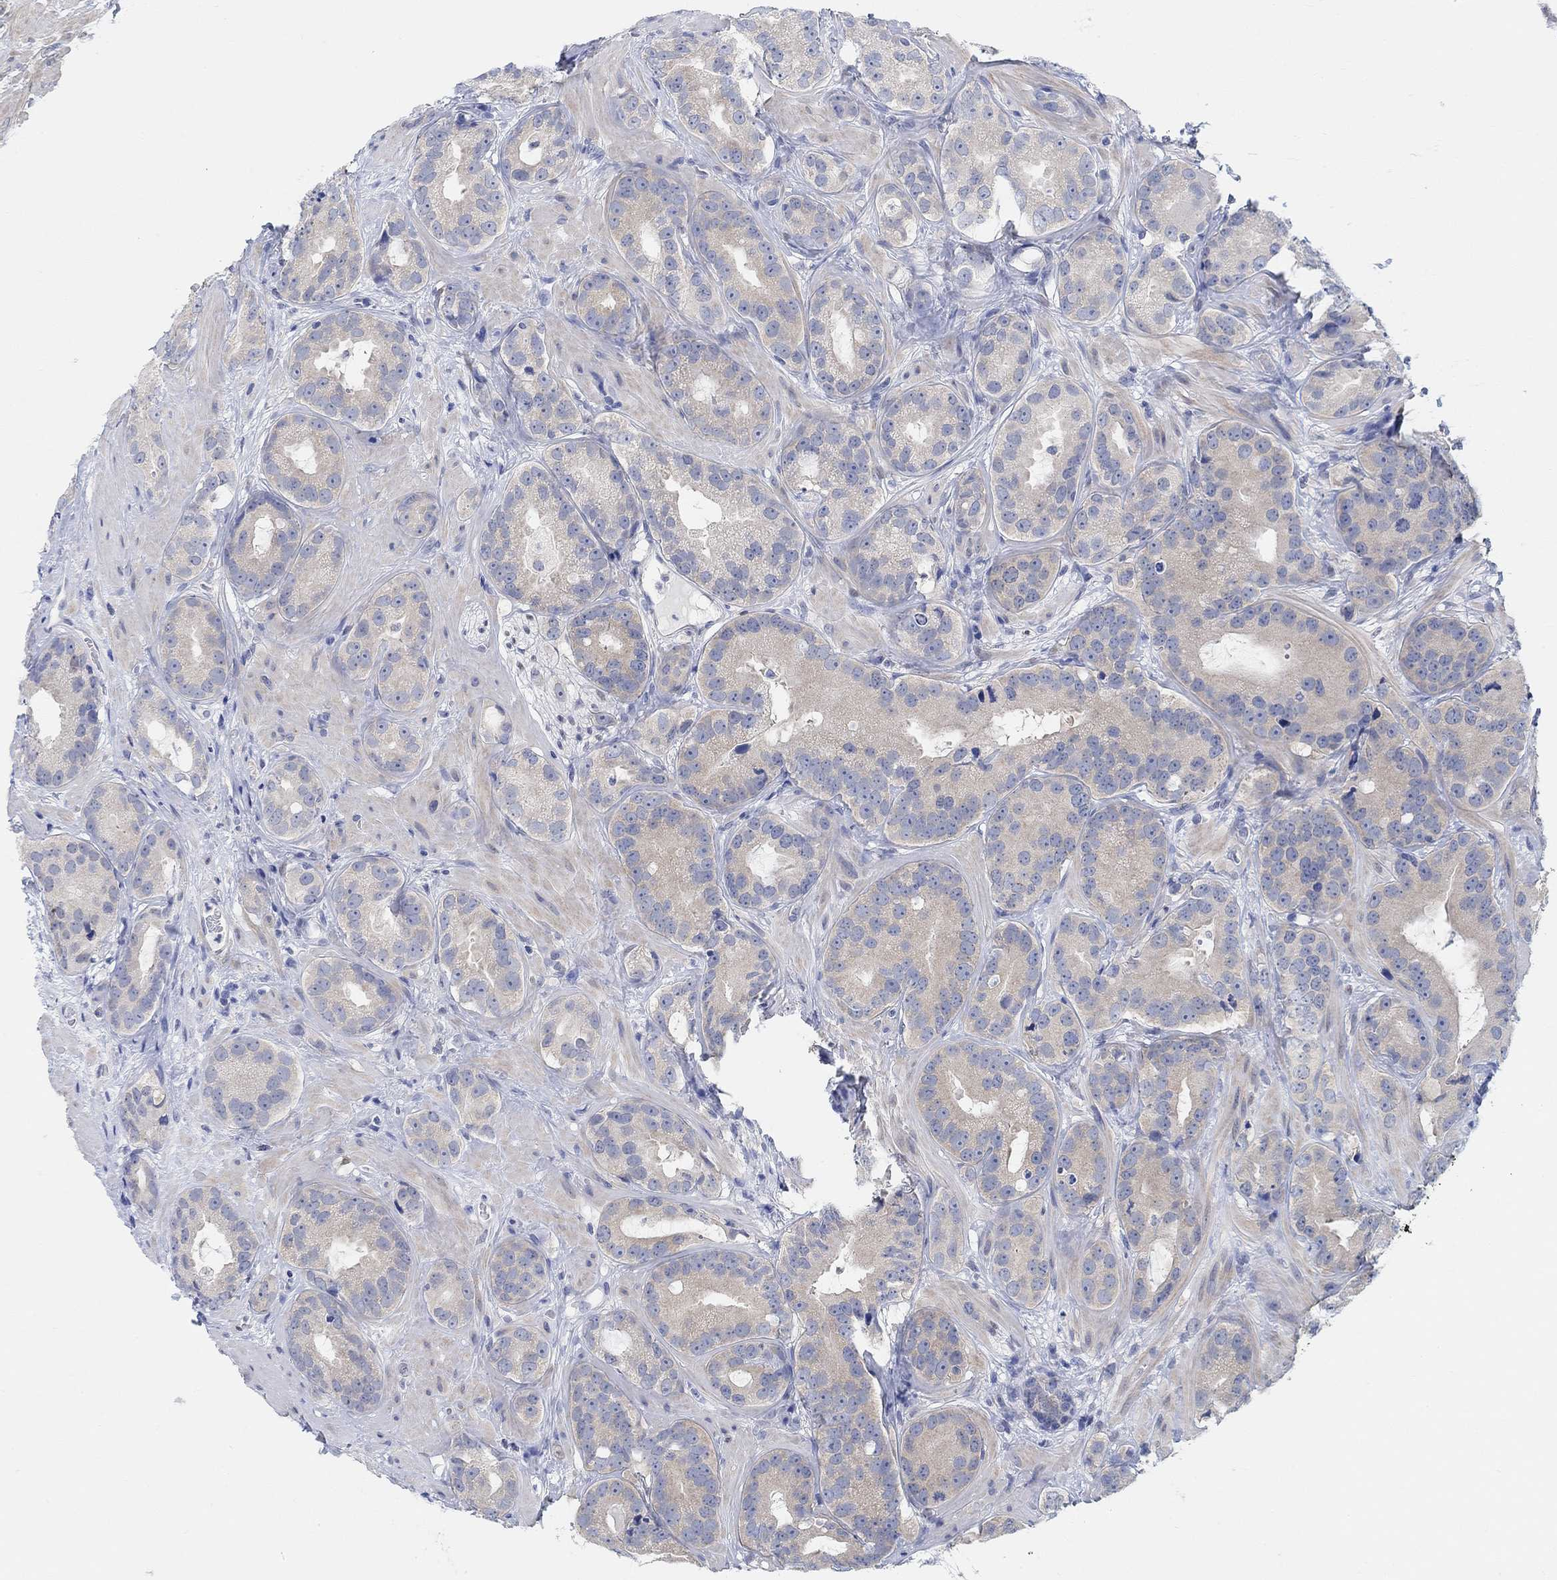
{"staining": {"intensity": "weak", "quantity": "25%-75%", "location": "cytoplasmic/membranous"}, "tissue": "prostate cancer", "cell_type": "Tumor cells", "image_type": "cancer", "snomed": [{"axis": "morphology", "description": "Adenocarcinoma, NOS"}, {"axis": "topography", "description": "Prostate"}], "caption": "Immunohistochemical staining of adenocarcinoma (prostate) displays low levels of weak cytoplasmic/membranous expression in about 25%-75% of tumor cells.", "gene": "RIMS1", "patient": {"sex": "male", "age": 69}}